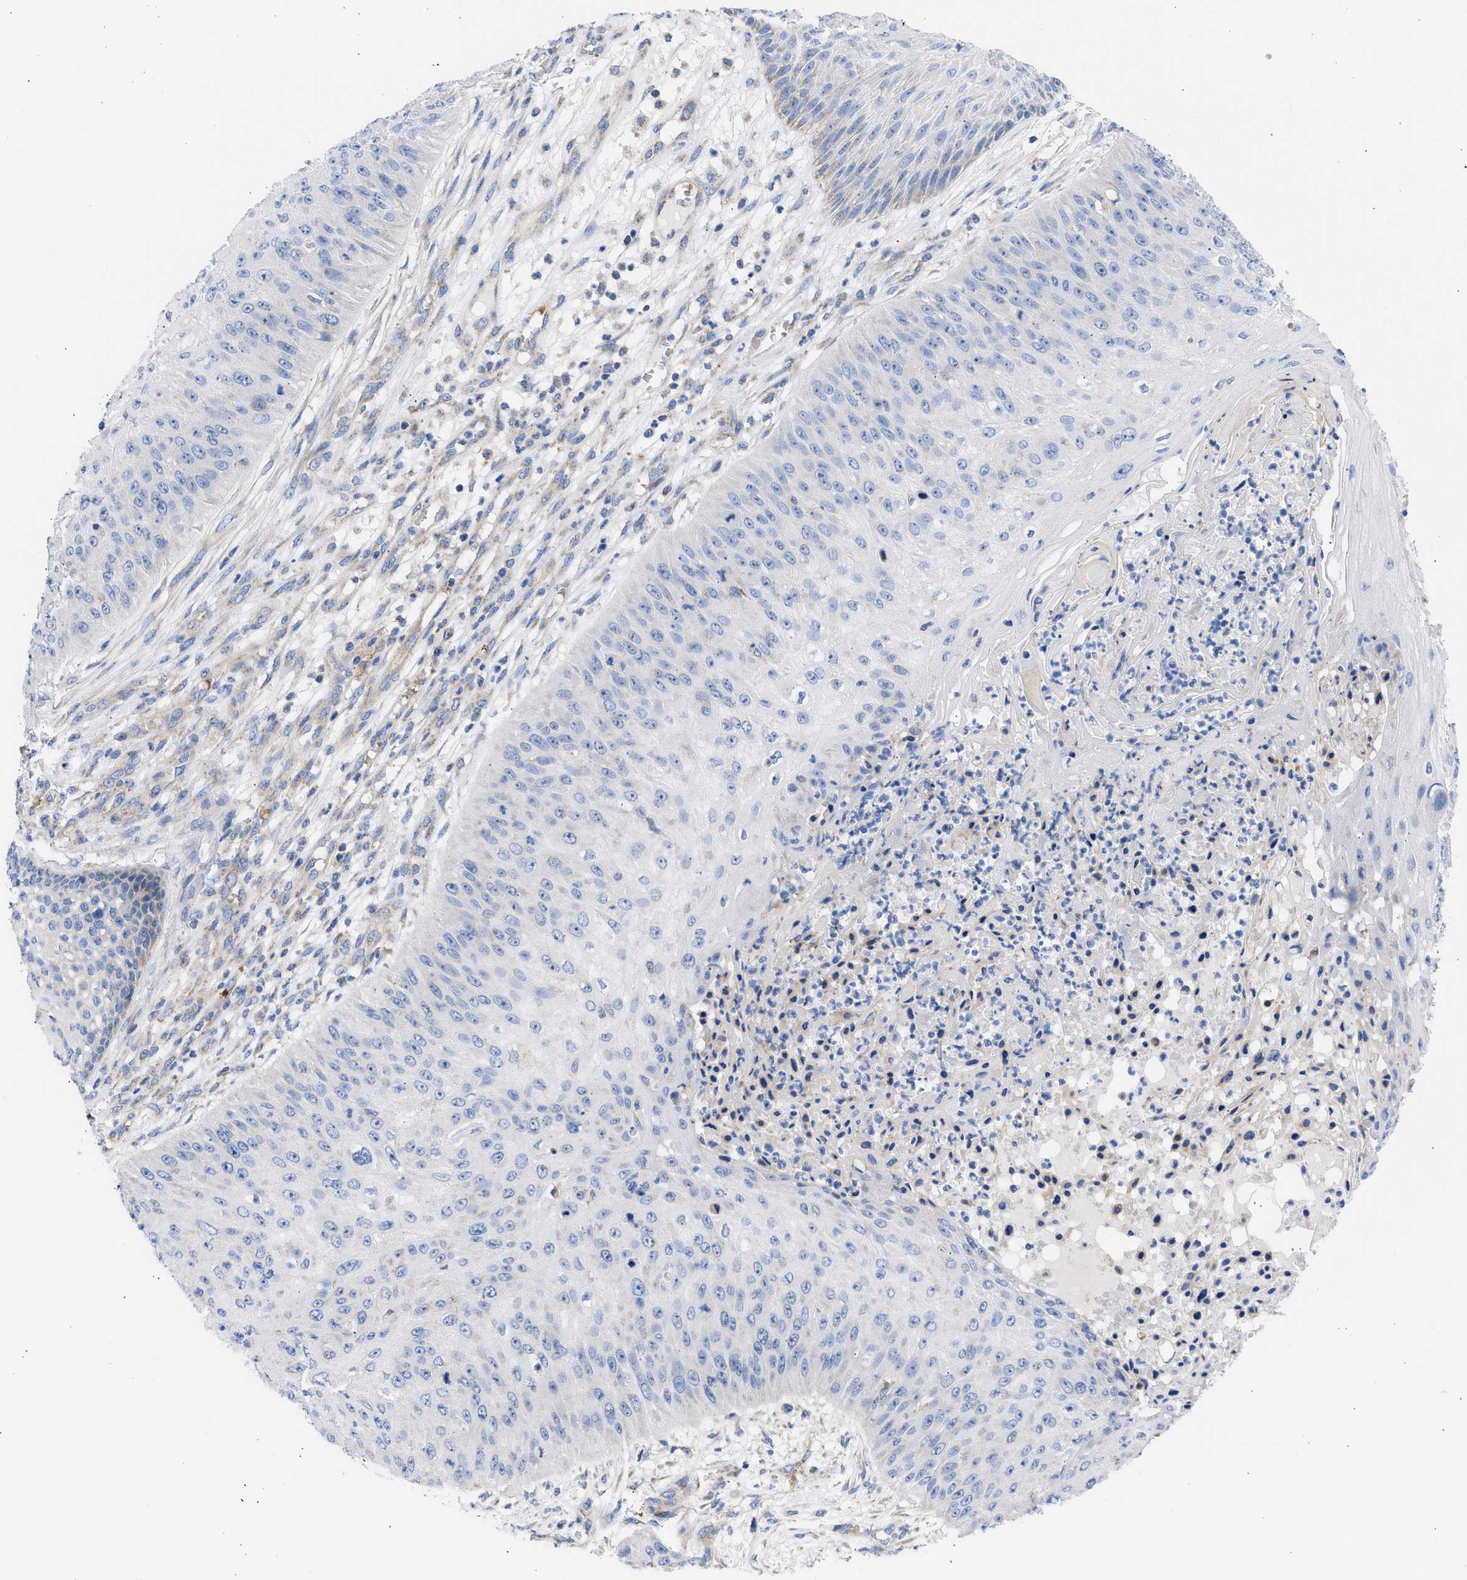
{"staining": {"intensity": "weak", "quantity": "<25%", "location": "cytoplasmic/membranous"}, "tissue": "skin cancer", "cell_type": "Tumor cells", "image_type": "cancer", "snomed": [{"axis": "morphology", "description": "Squamous cell carcinoma, NOS"}, {"axis": "topography", "description": "Skin"}], "caption": "Immunohistochemistry image of squamous cell carcinoma (skin) stained for a protein (brown), which reveals no positivity in tumor cells.", "gene": "BTG3", "patient": {"sex": "female", "age": 80}}